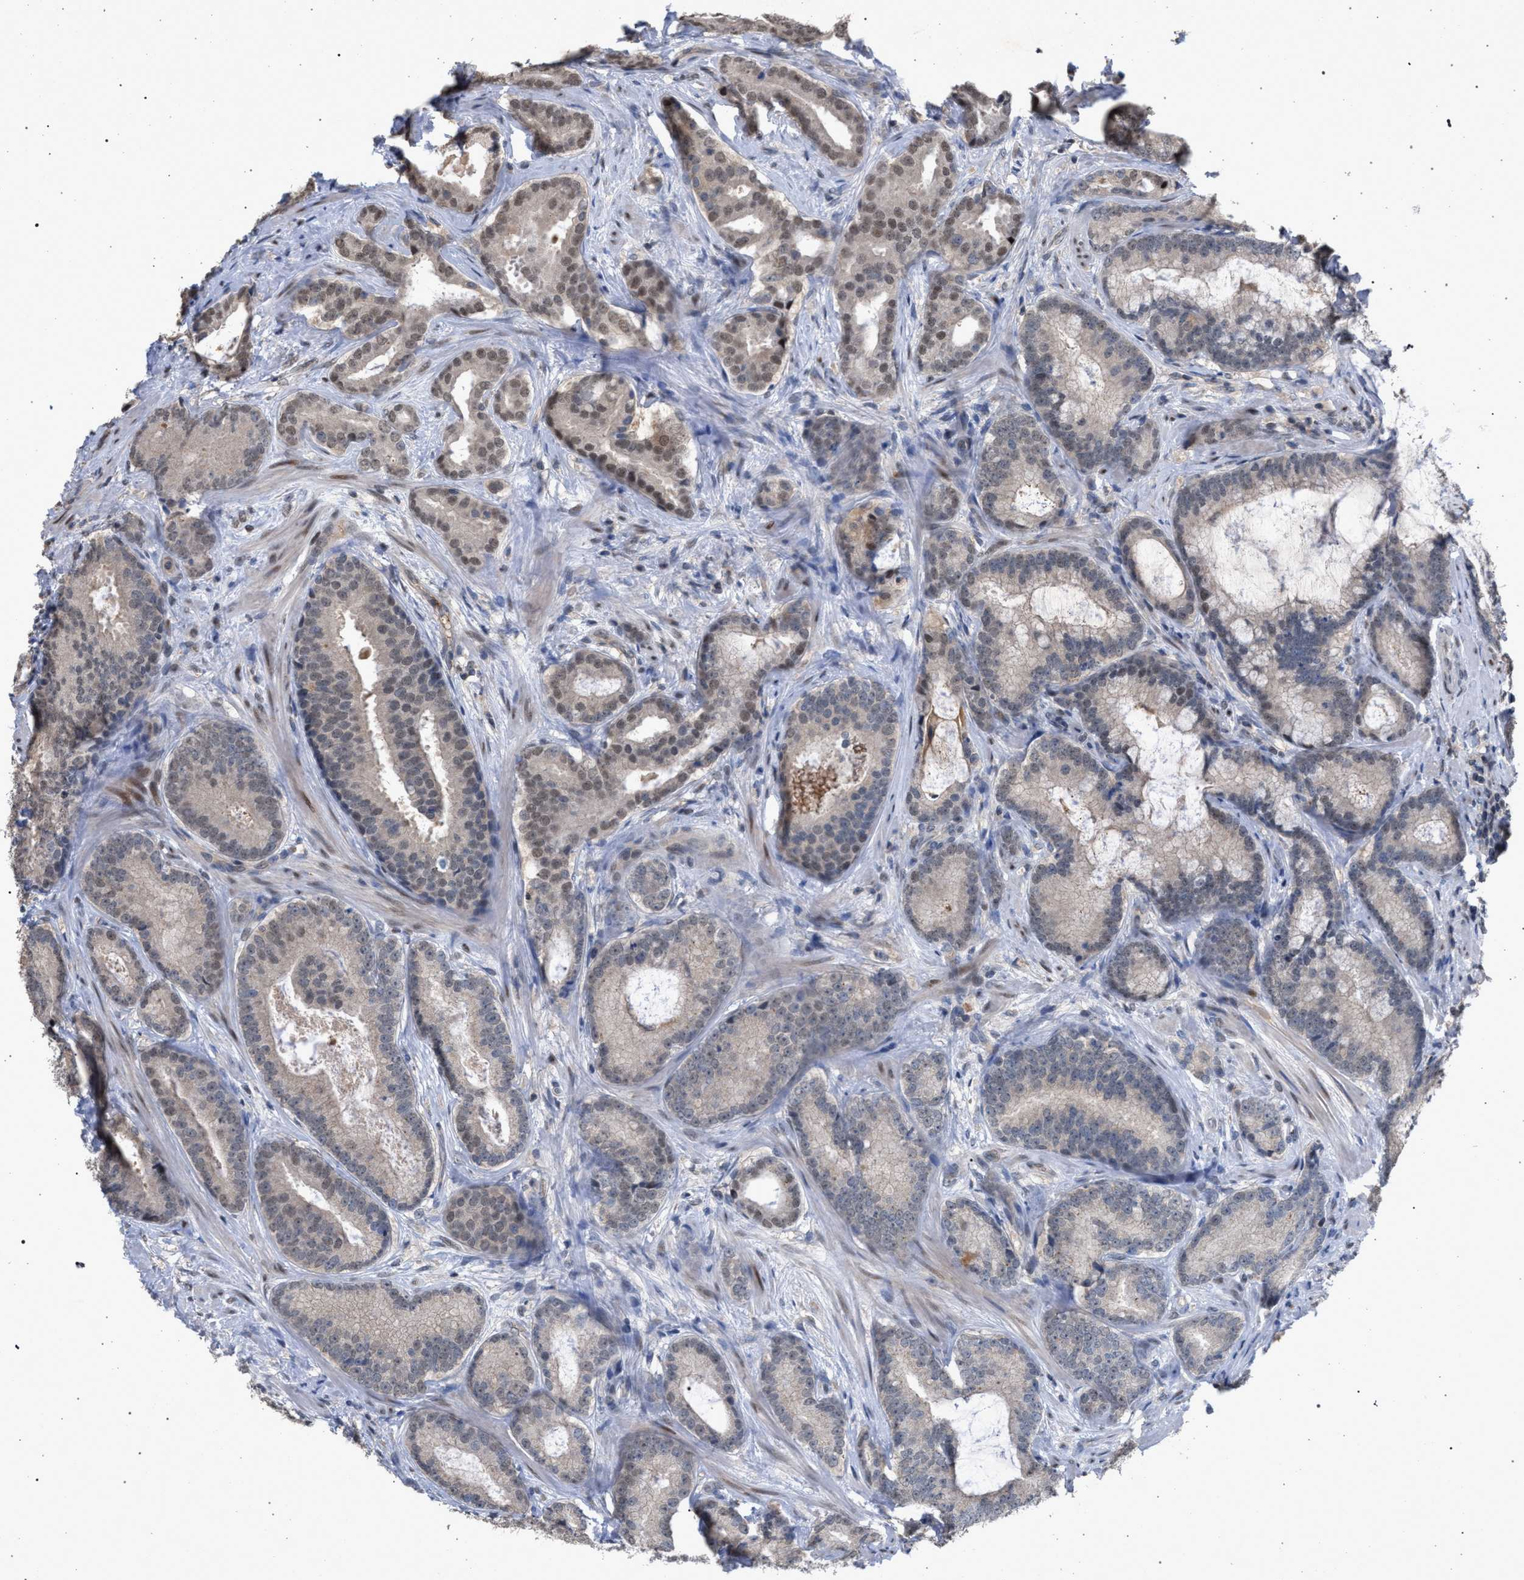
{"staining": {"intensity": "weak", "quantity": "25%-75%", "location": "nuclear"}, "tissue": "prostate cancer", "cell_type": "Tumor cells", "image_type": "cancer", "snomed": [{"axis": "morphology", "description": "Adenocarcinoma, High grade"}, {"axis": "topography", "description": "Prostate"}], "caption": "High-grade adenocarcinoma (prostate) stained for a protein (brown) displays weak nuclear positive positivity in approximately 25%-75% of tumor cells.", "gene": "TECPR1", "patient": {"sex": "male", "age": 55}}